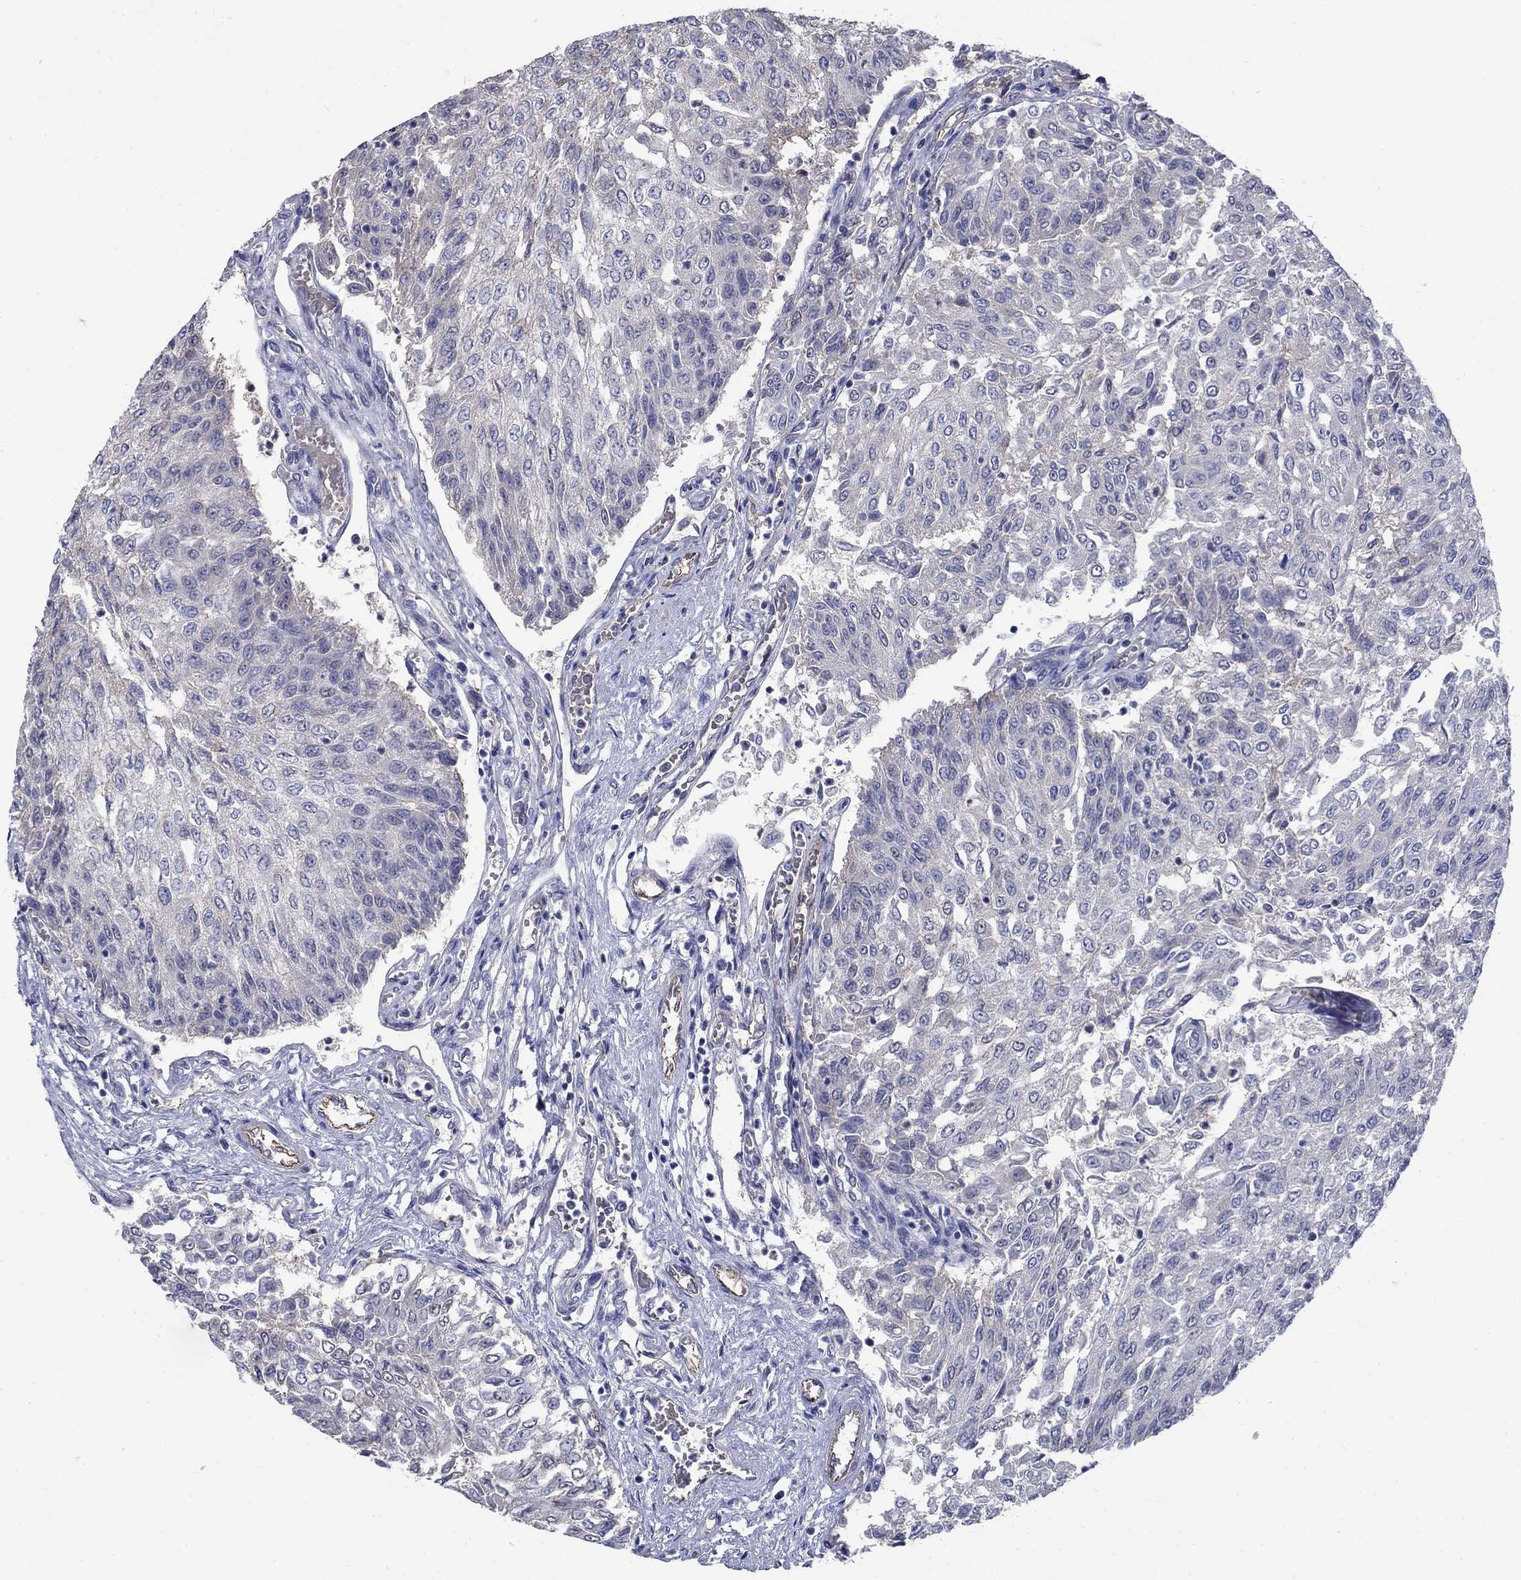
{"staining": {"intensity": "negative", "quantity": "none", "location": "none"}, "tissue": "urothelial cancer", "cell_type": "Tumor cells", "image_type": "cancer", "snomed": [{"axis": "morphology", "description": "Urothelial carcinoma, Low grade"}, {"axis": "topography", "description": "Urinary bladder"}], "caption": "High power microscopy histopathology image of an immunohistochemistry (IHC) photomicrograph of urothelial carcinoma (low-grade), revealing no significant staining in tumor cells.", "gene": "FLNC", "patient": {"sex": "male", "age": 78}}